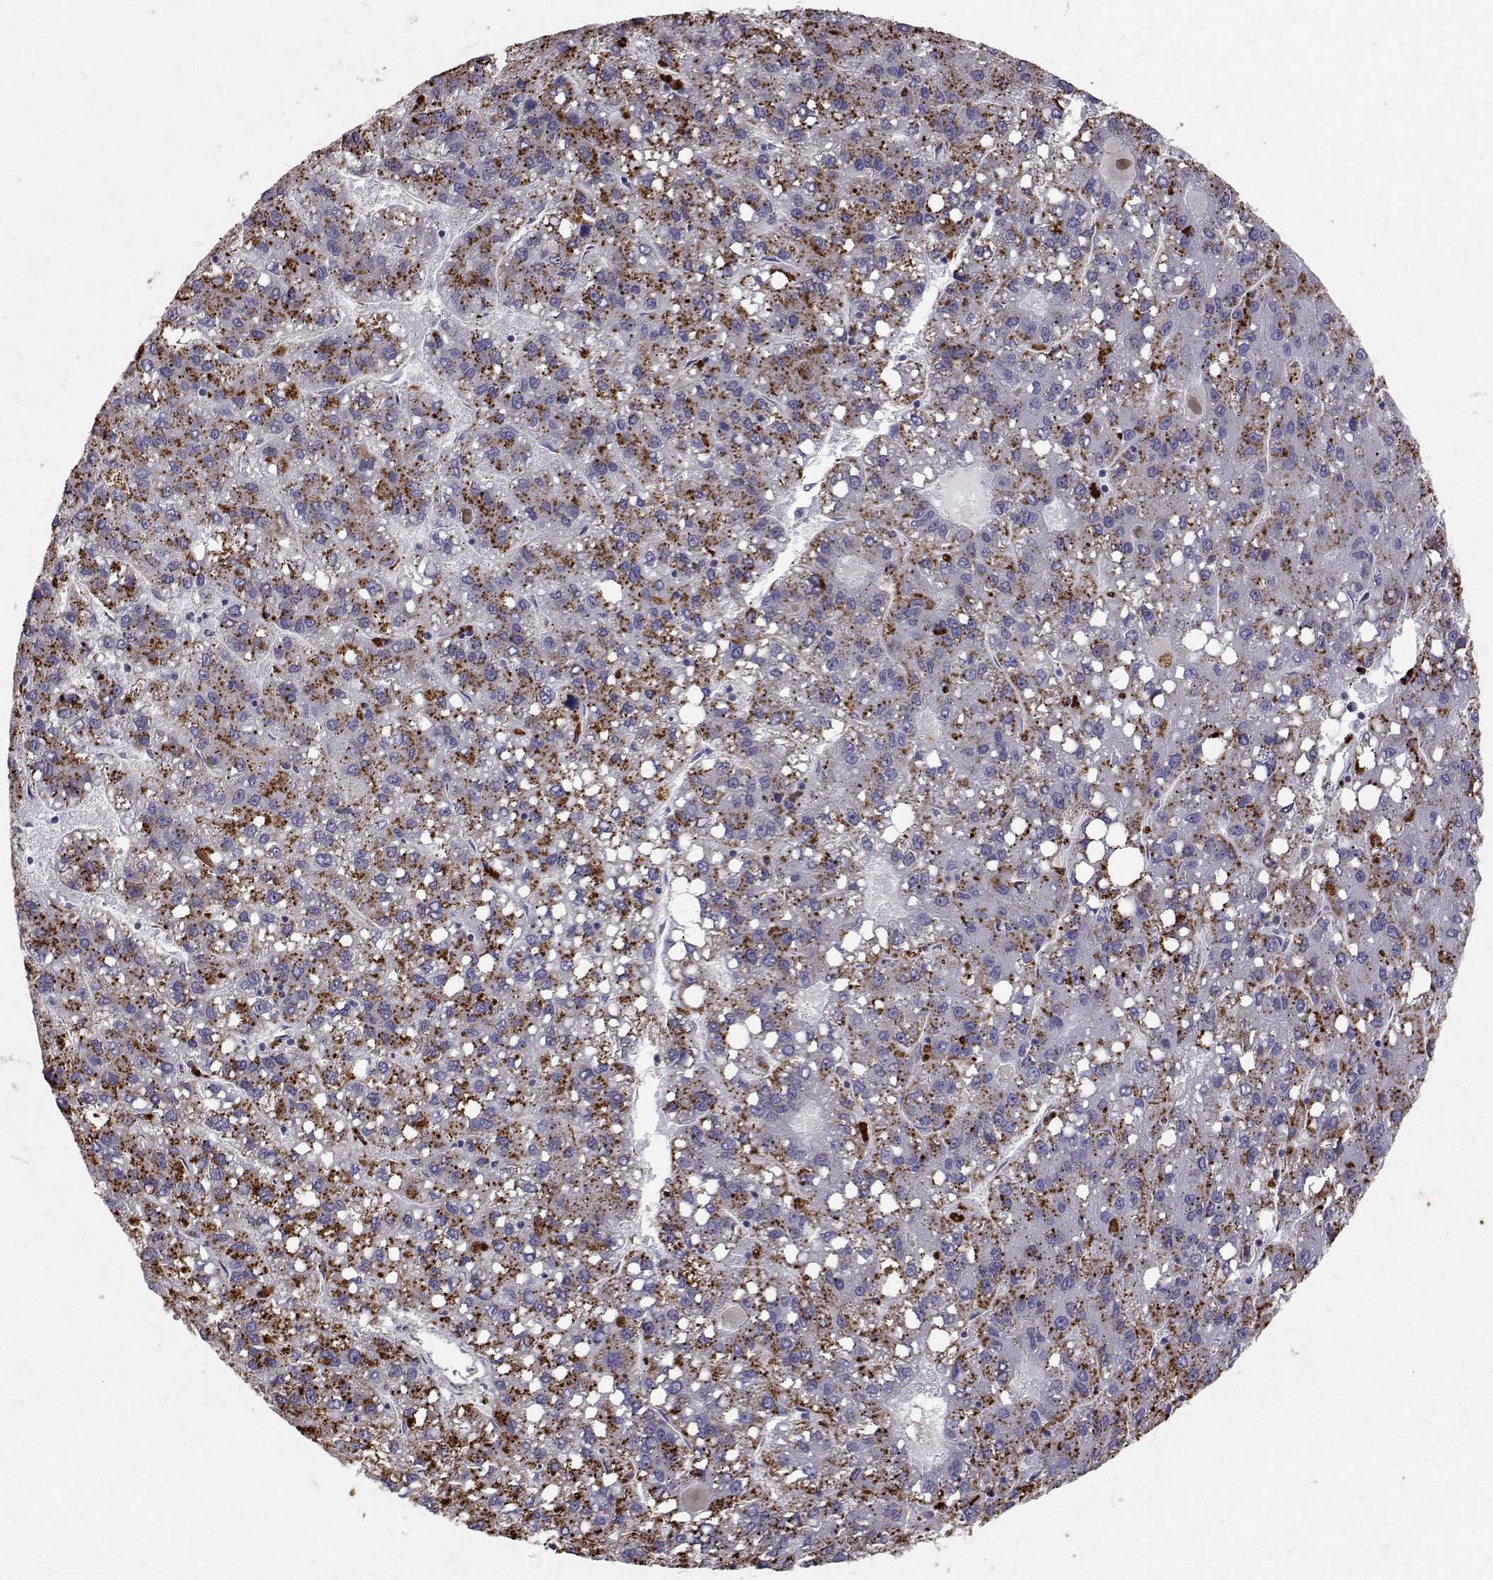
{"staining": {"intensity": "moderate", "quantity": "25%-75%", "location": "cytoplasmic/membranous"}, "tissue": "liver cancer", "cell_type": "Tumor cells", "image_type": "cancer", "snomed": [{"axis": "morphology", "description": "Carcinoma, Hepatocellular, NOS"}, {"axis": "topography", "description": "Liver"}], "caption": "Human liver cancer stained for a protein (brown) shows moderate cytoplasmic/membranous positive staining in about 25%-75% of tumor cells.", "gene": "TPP1", "patient": {"sex": "female", "age": 82}}